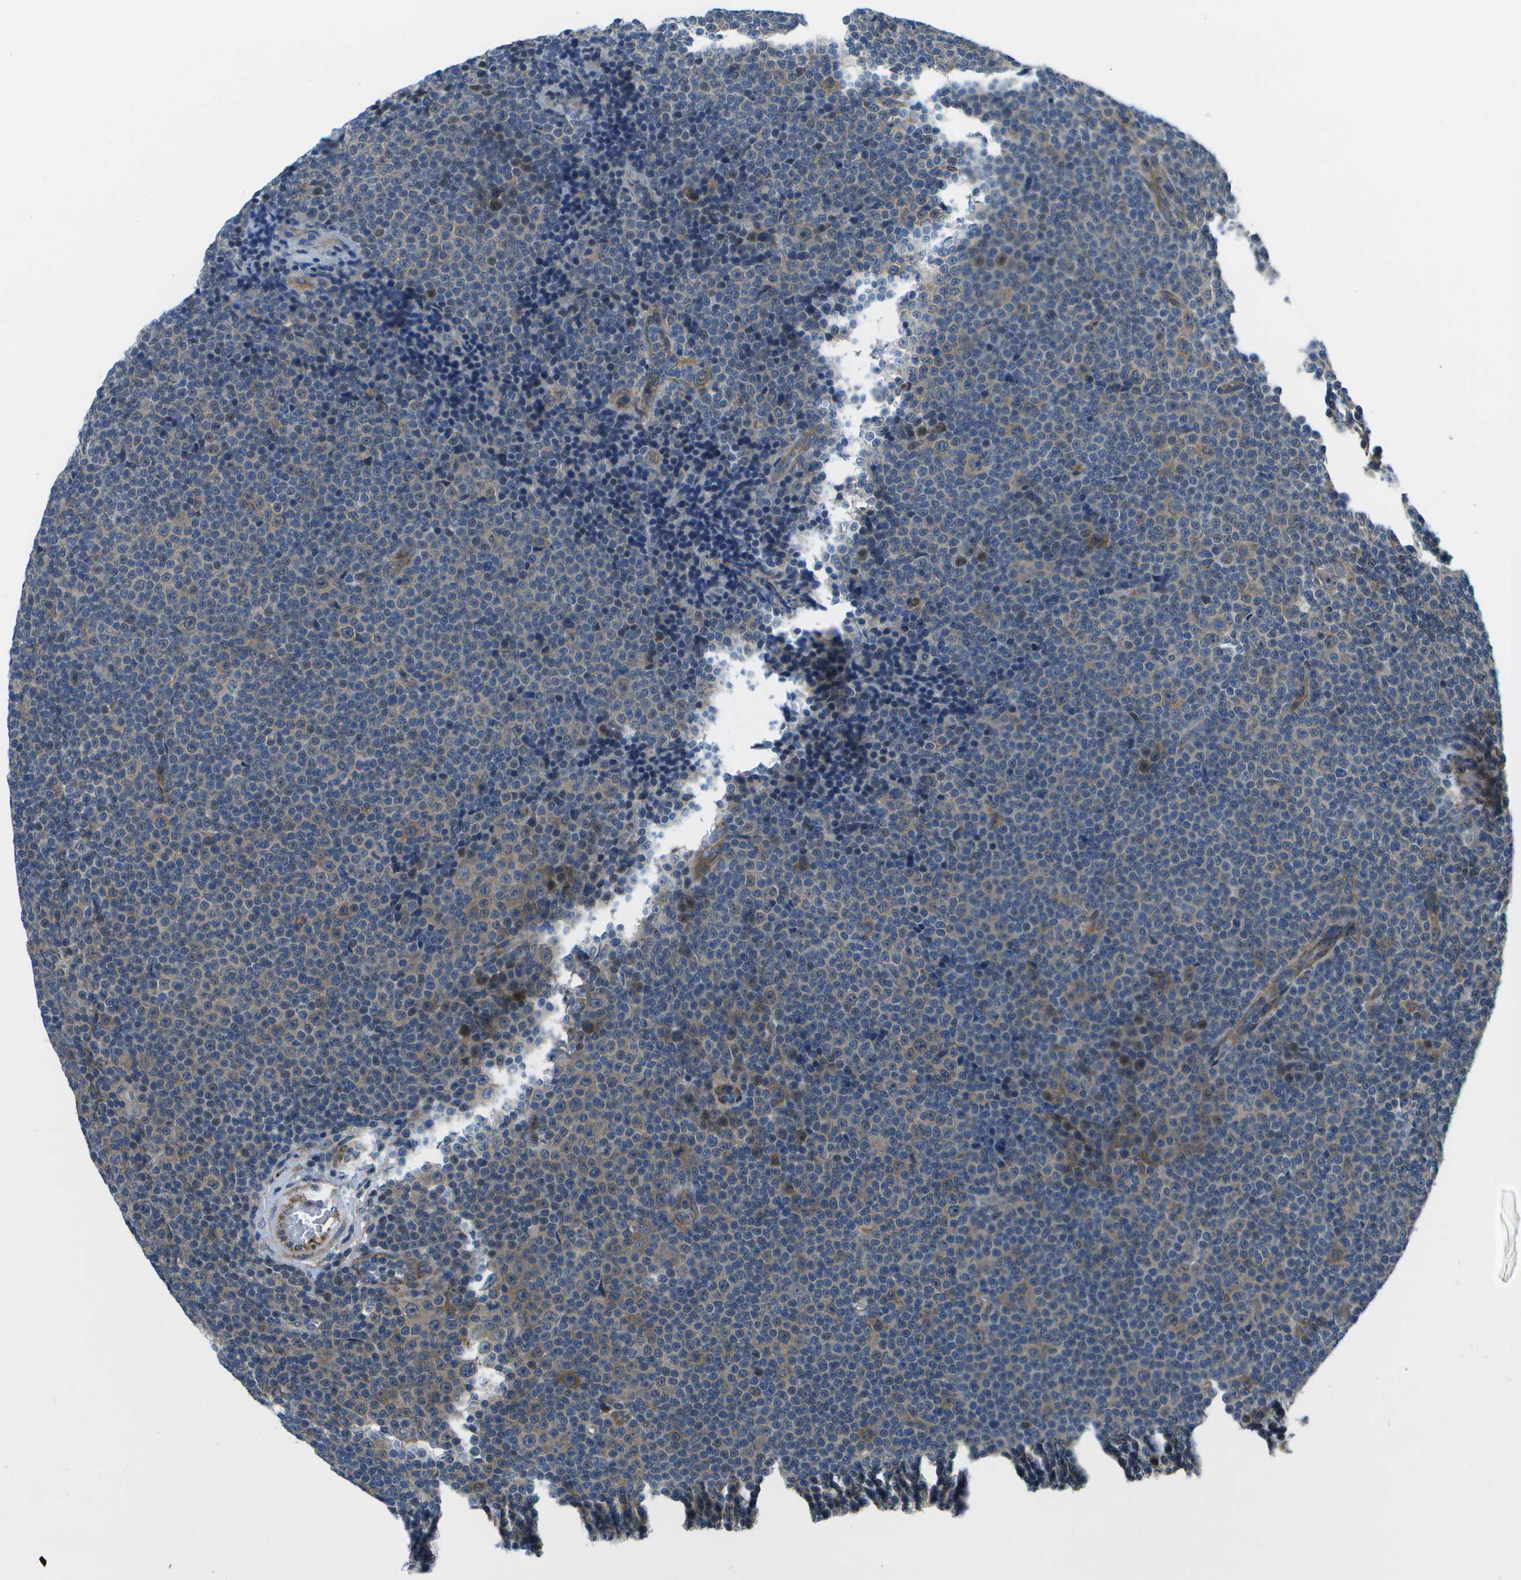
{"staining": {"intensity": "weak", "quantity": "<25%", "location": "cytoplasmic/membranous"}, "tissue": "lymphoma", "cell_type": "Tumor cells", "image_type": "cancer", "snomed": [{"axis": "morphology", "description": "Malignant lymphoma, non-Hodgkin's type, Low grade"}, {"axis": "topography", "description": "Lymph node"}], "caption": "IHC image of human low-grade malignant lymphoma, non-Hodgkin's type stained for a protein (brown), which demonstrates no staining in tumor cells.", "gene": "P3H1", "patient": {"sex": "female", "age": 67}}